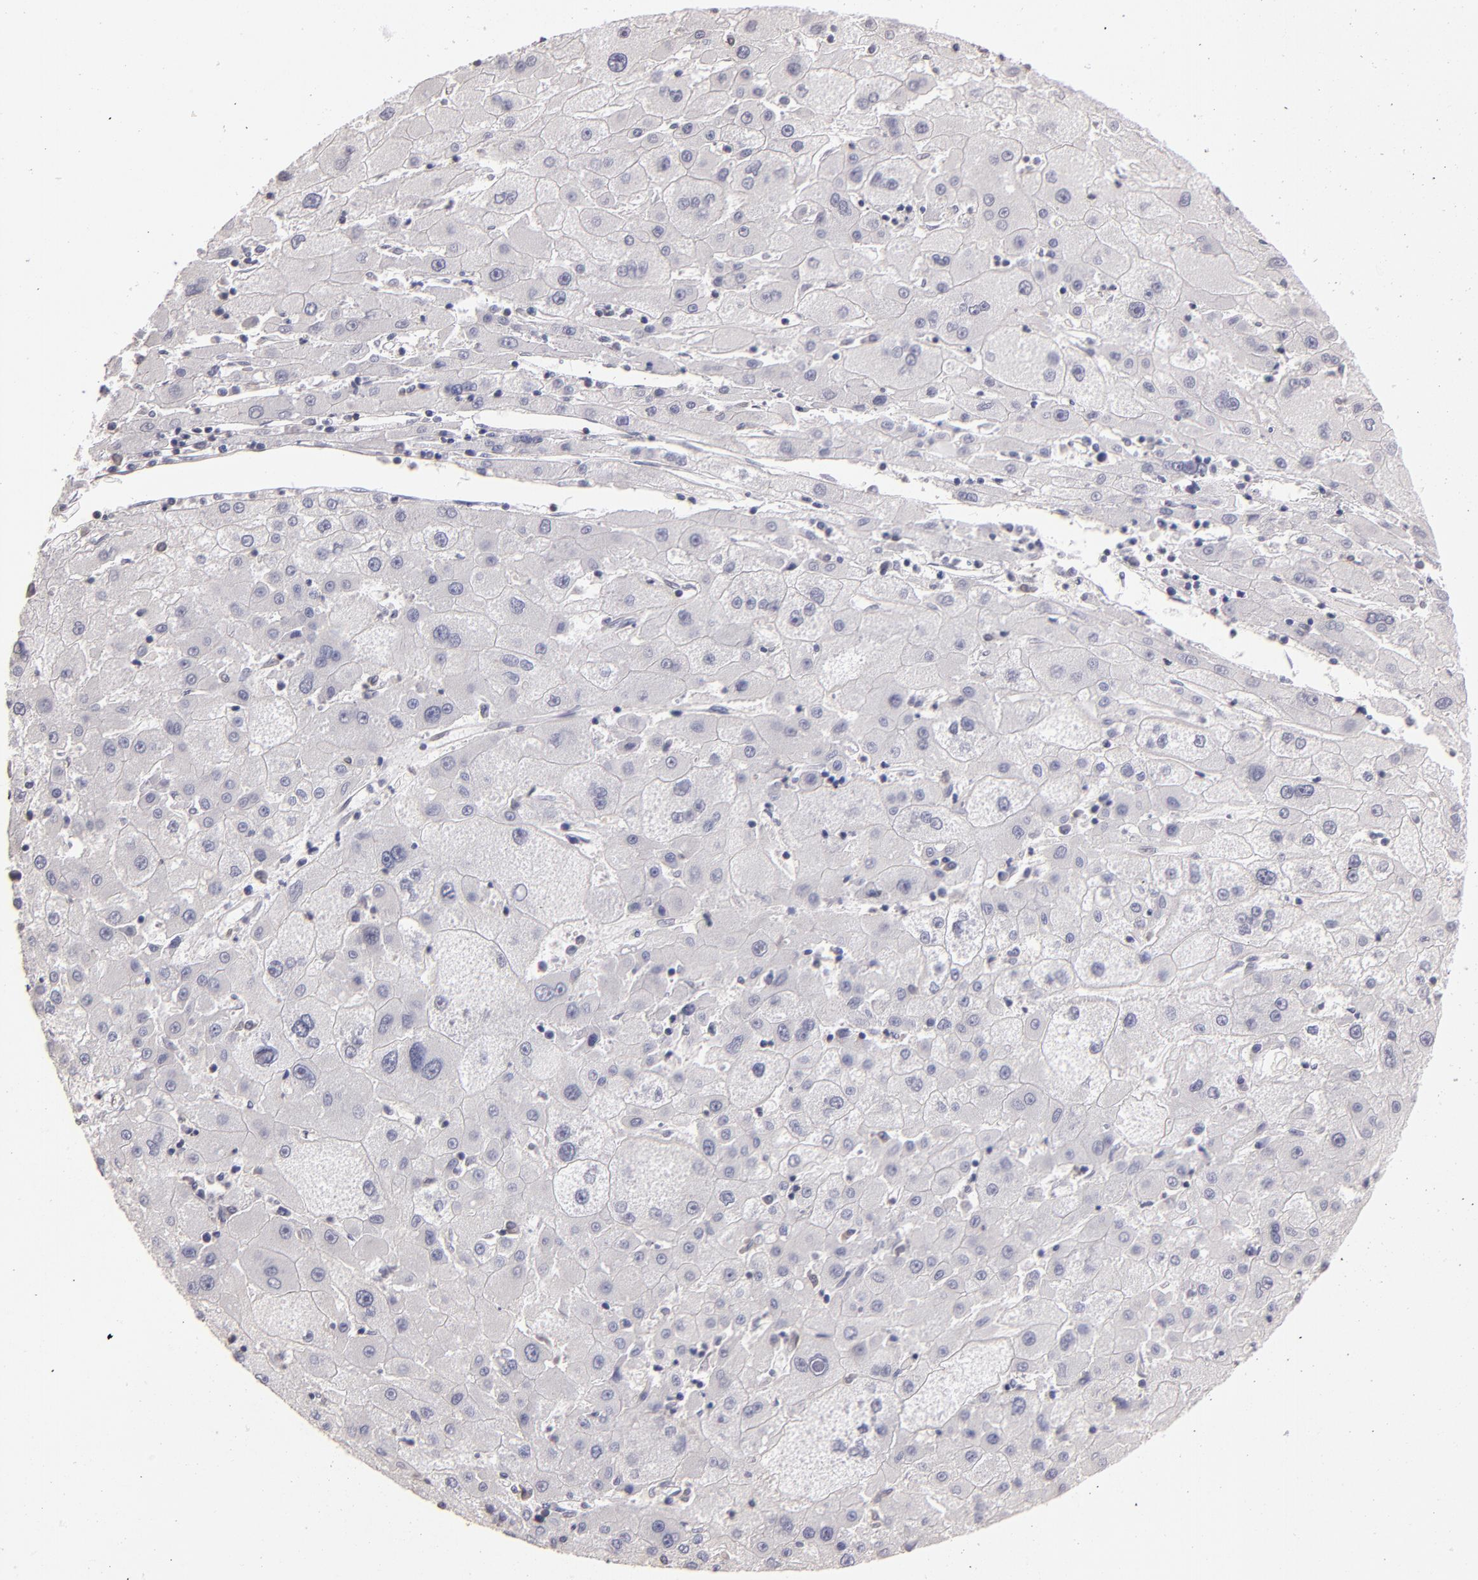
{"staining": {"intensity": "negative", "quantity": "none", "location": "none"}, "tissue": "liver cancer", "cell_type": "Tumor cells", "image_type": "cancer", "snomed": [{"axis": "morphology", "description": "Carcinoma, Hepatocellular, NOS"}, {"axis": "topography", "description": "Liver"}], "caption": "High magnification brightfield microscopy of liver hepatocellular carcinoma stained with DAB (brown) and counterstained with hematoxylin (blue): tumor cells show no significant staining. (DAB (3,3'-diaminobenzidine) immunohistochemistry (IHC) visualized using brightfield microscopy, high magnification).", "gene": "SOX10", "patient": {"sex": "male", "age": 72}}